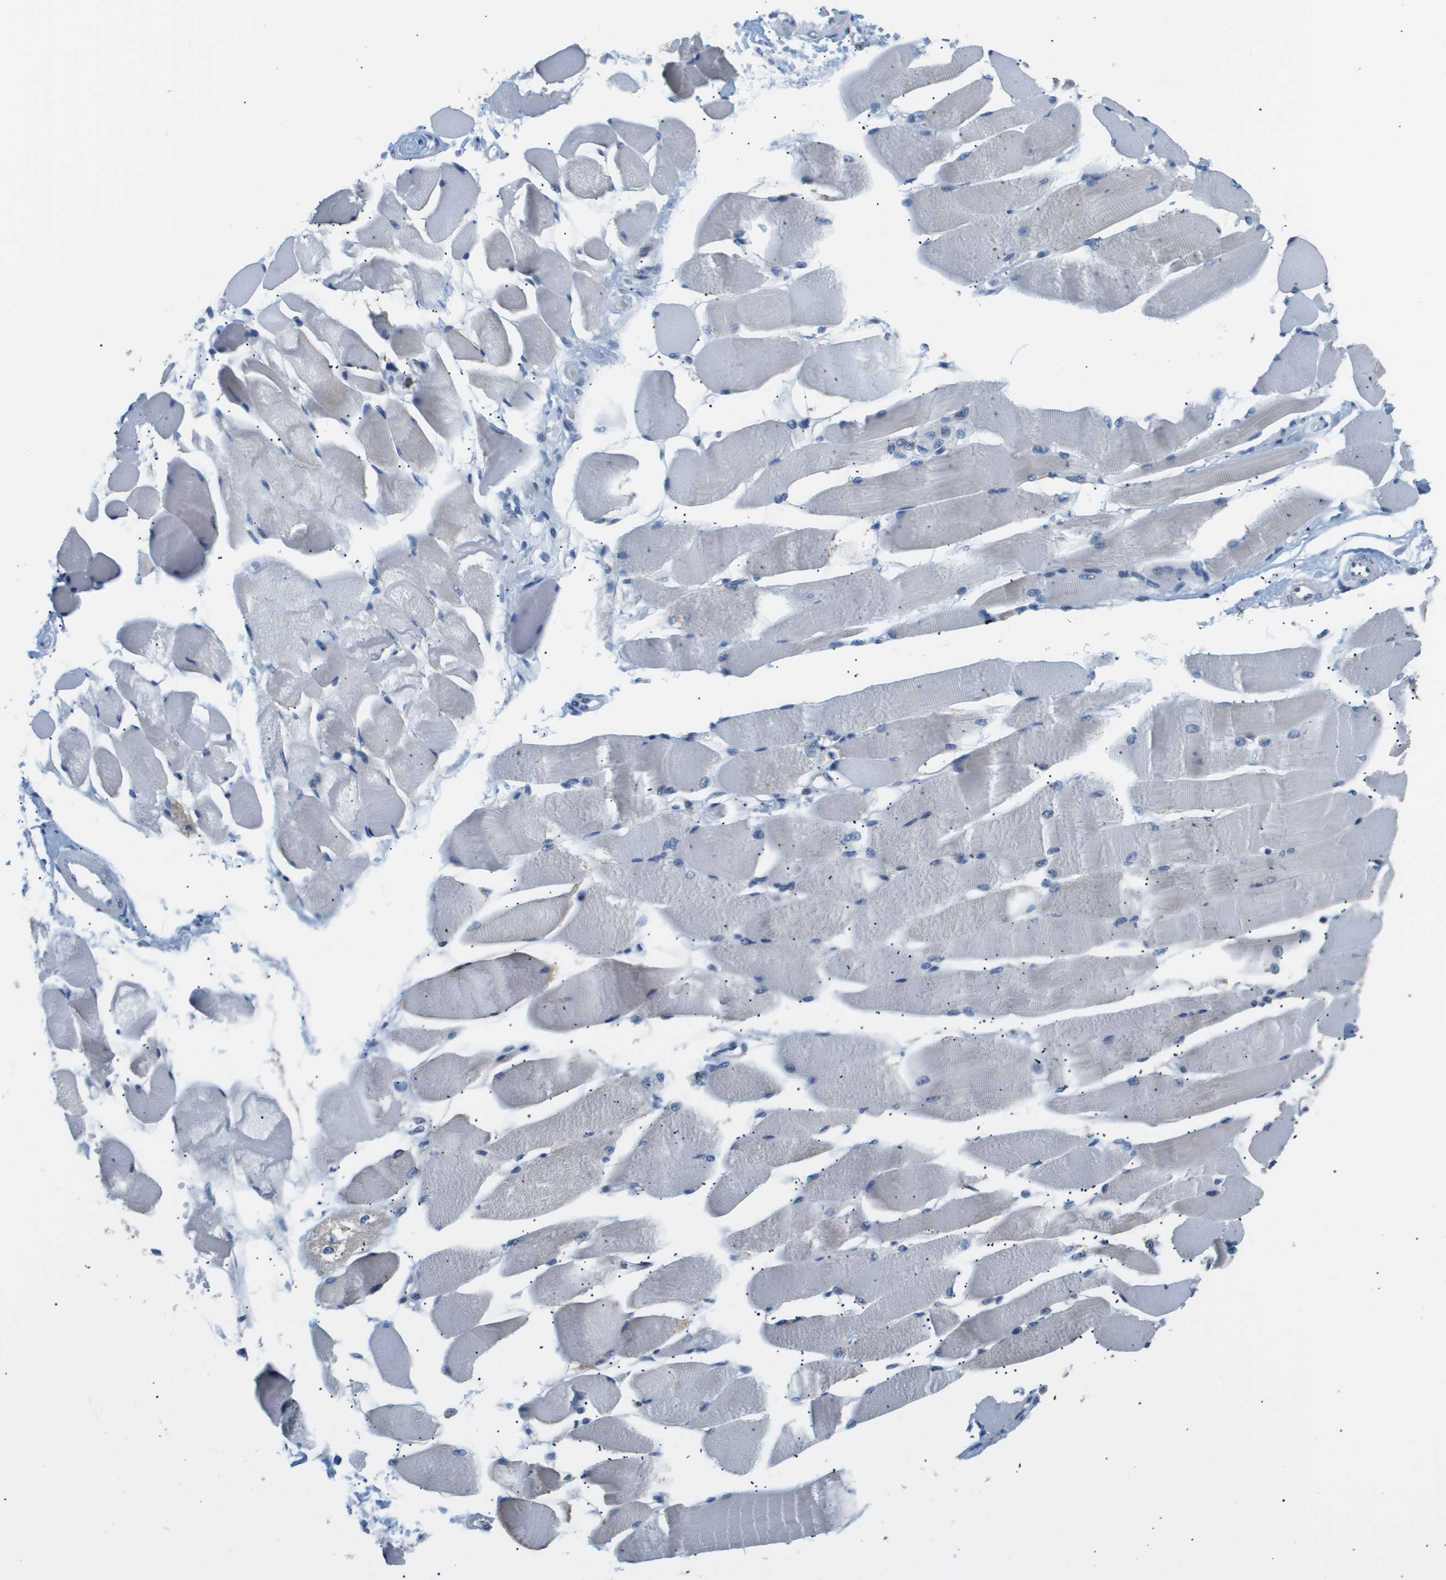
{"staining": {"intensity": "weak", "quantity": "25%-75%", "location": "cytoplasmic/membranous"}, "tissue": "skeletal muscle", "cell_type": "Myocytes", "image_type": "normal", "snomed": [{"axis": "morphology", "description": "Normal tissue, NOS"}, {"axis": "topography", "description": "Skeletal muscle"}, {"axis": "topography", "description": "Peripheral nerve tissue"}], "caption": "Skeletal muscle stained with IHC shows weak cytoplasmic/membranous positivity in approximately 25%-75% of myocytes.", "gene": "AKR1A1", "patient": {"sex": "female", "age": 84}}